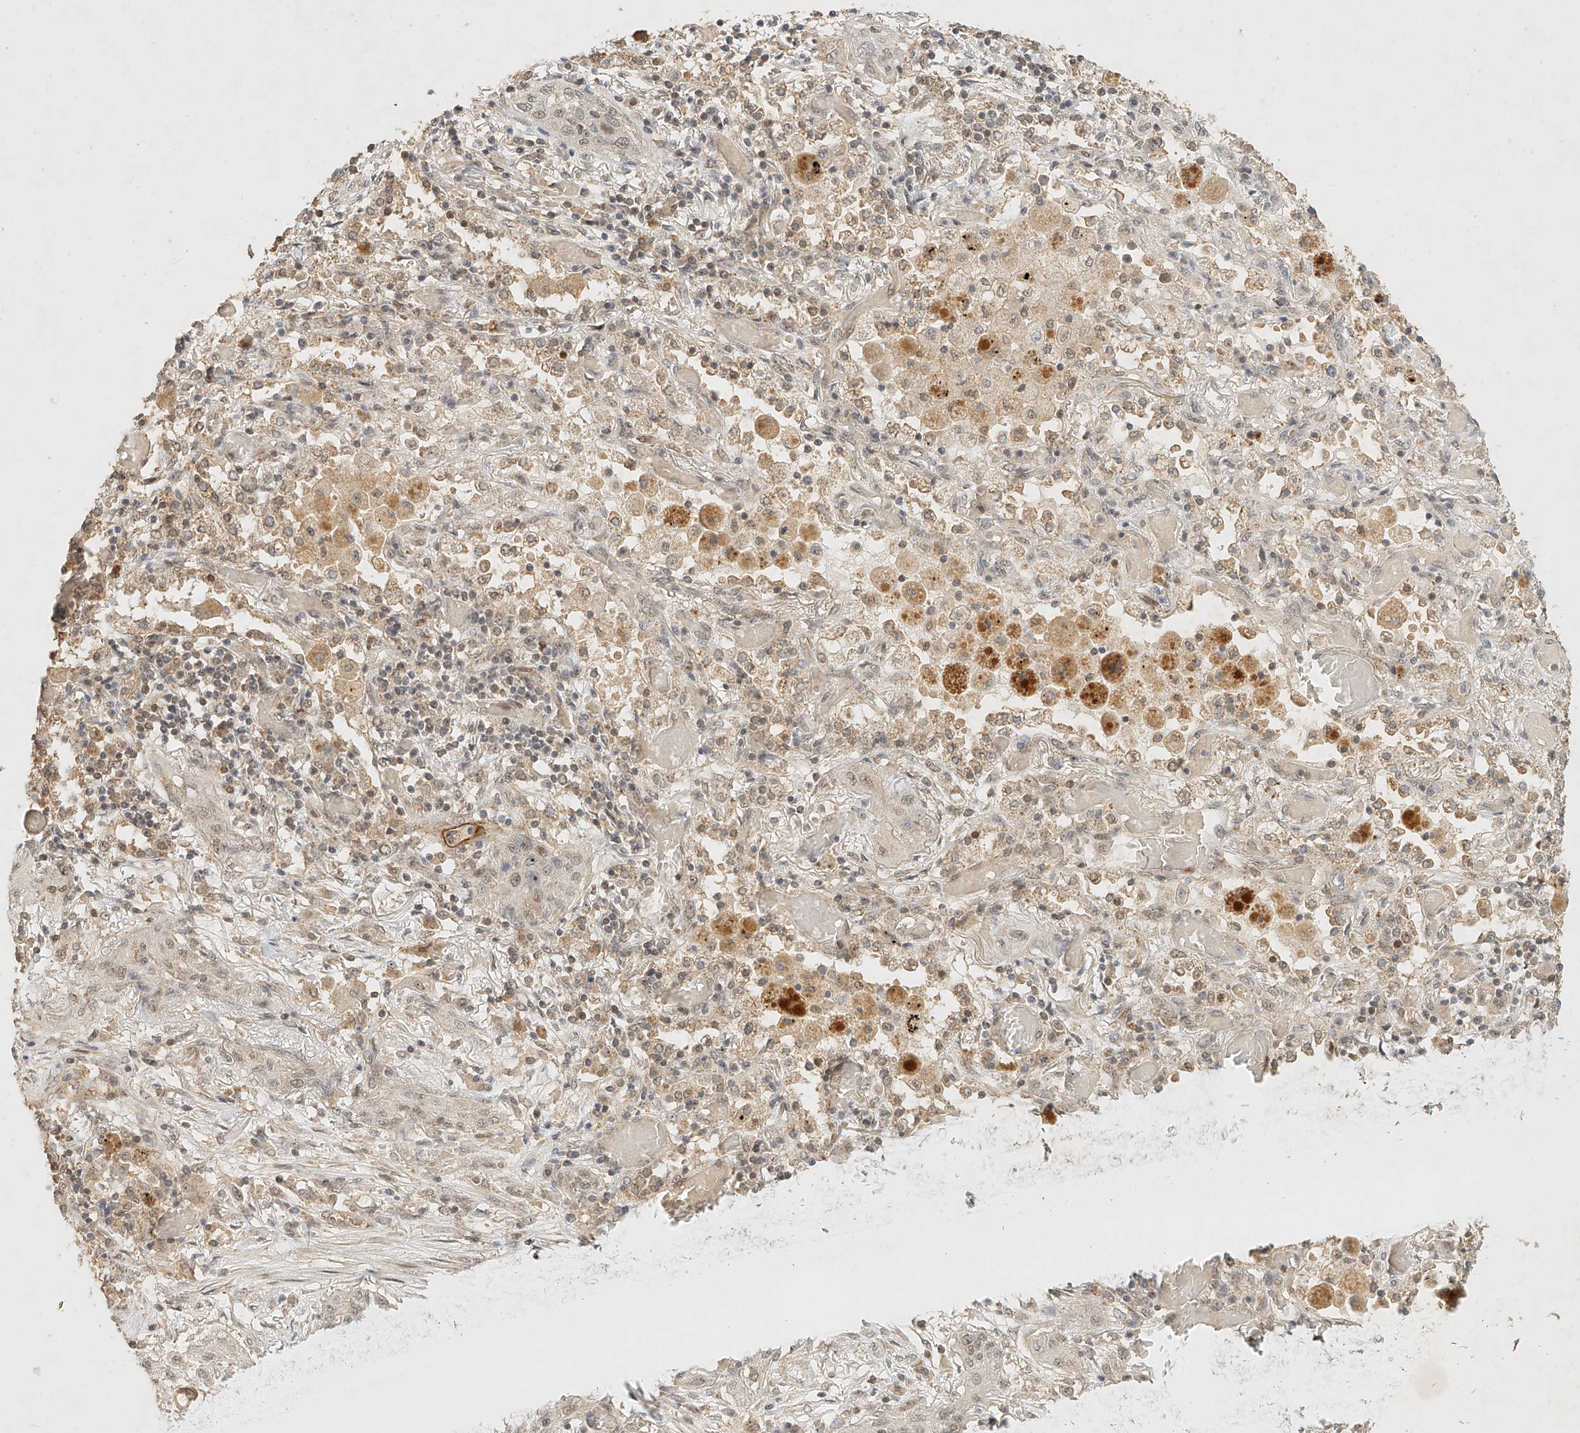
{"staining": {"intensity": "weak", "quantity": ">75%", "location": "cytoplasmic/membranous,nuclear"}, "tissue": "lung cancer", "cell_type": "Tumor cells", "image_type": "cancer", "snomed": [{"axis": "morphology", "description": "Squamous cell carcinoma, NOS"}, {"axis": "topography", "description": "Lung"}], "caption": "Immunohistochemistry (DAB (3,3'-diaminobenzidine)) staining of human lung cancer exhibits weak cytoplasmic/membranous and nuclear protein staining in about >75% of tumor cells. The protein is stained brown, and the nuclei are stained in blue (DAB IHC with brightfield microscopy, high magnification).", "gene": "CXorf58", "patient": {"sex": "female", "age": 47}}